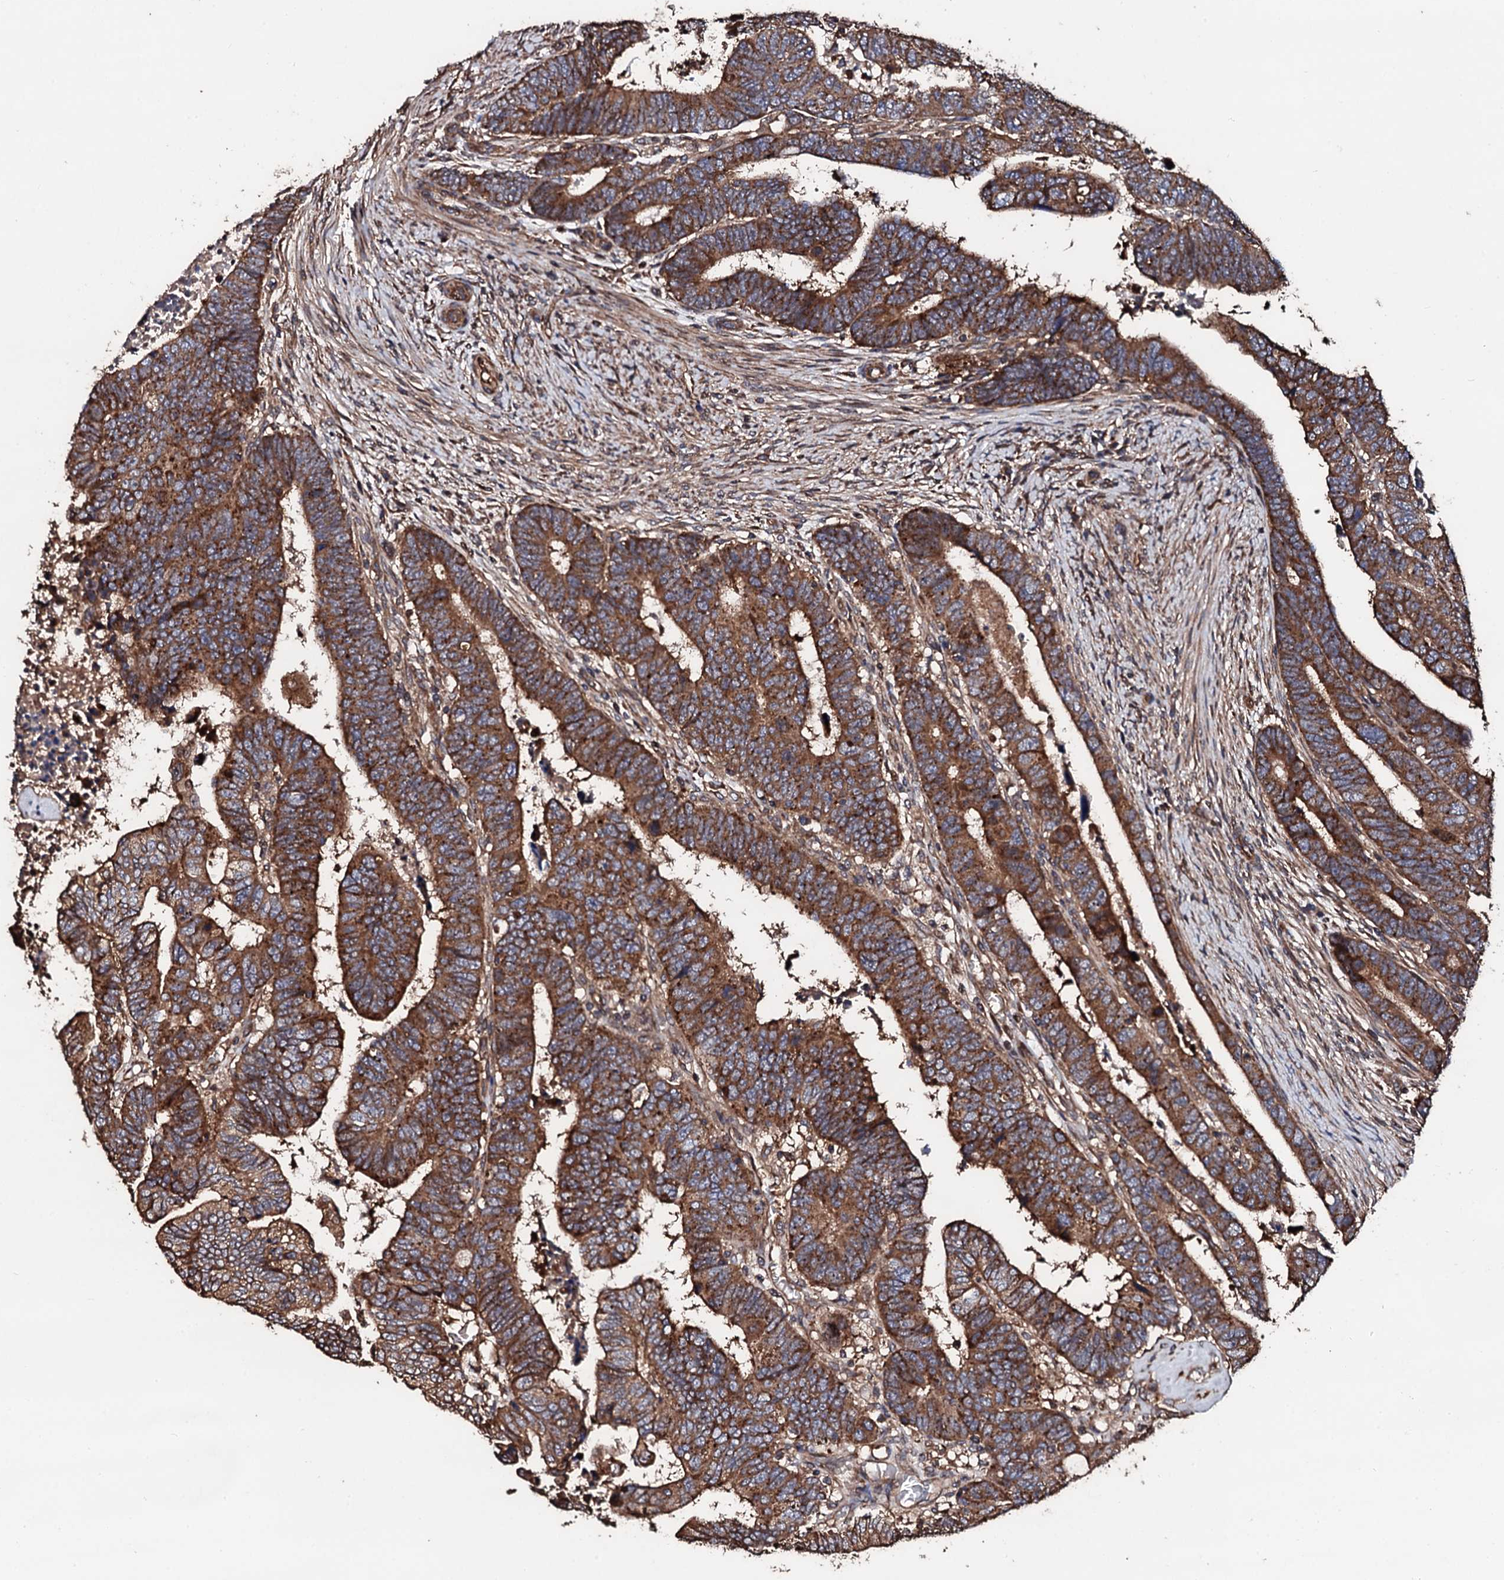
{"staining": {"intensity": "strong", "quantity": ">75%", "location": "cytoplasmic/membranous"}, "tissue": "colorectal cancer", "cell_type": "Tumor cells", "image_type": "cancer", "snomed": [{"axis": "morphology", "description": "Normal tissue, NOS"}, {"axis": "morphology", "description": "Adenocarcinoma, NOS"}, {"axis": "topography", "description": "Rectum"}], "caption": "A high amount of strong cytoplasmic/membranous staining is appreciated in approximately >75% of tumor cells in colorectal cancer tissue. (DAB IHC with brightfield microscopy, high magnification).", "gene": "CKAP5", "patient": {"sex": "female", "age": 65}}